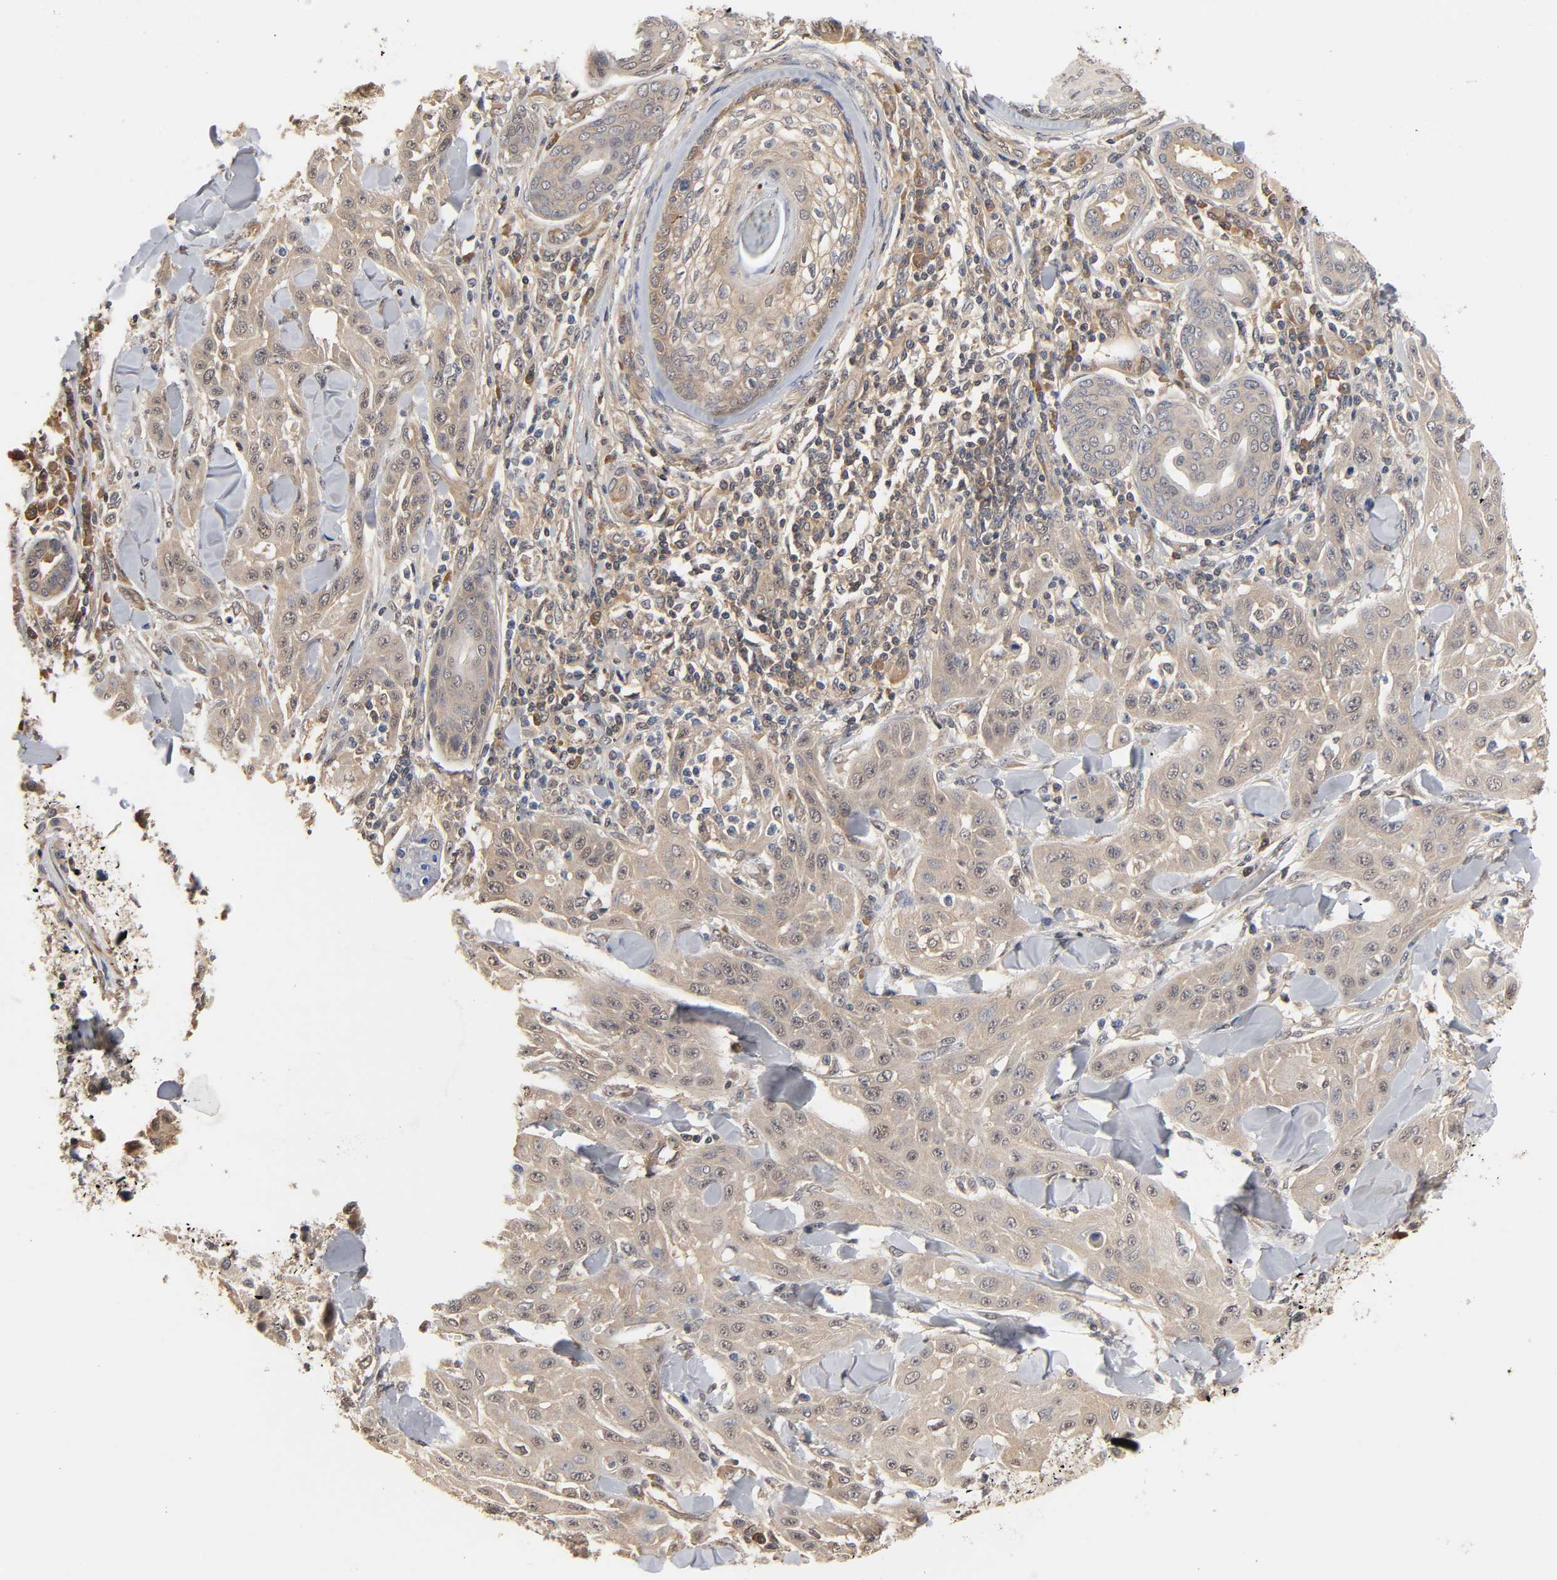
{"staining": {"intensity": "weak", "quantity": ">75%", "location": "cytoplasmic/membranous"}, "tissue": "skin cancer", "cell_type": "Tumor cells", "image_type": "cancer", "snomed": [{"axis": "morphology", "description": "Squamous cell carcinoma, NOS"}, {"axis": "topography", "description": "Skin"}], "caption": "Protein expression analysis of skin squamous cell carcinoma demonstrates weak cytoplasmic/membranous expression in approximately >75% of tumor cells. (IHC, brightfield microscopy, high magnification).", "gene": "PDE5A", "patient": {"sex": "male", "age": 24}}